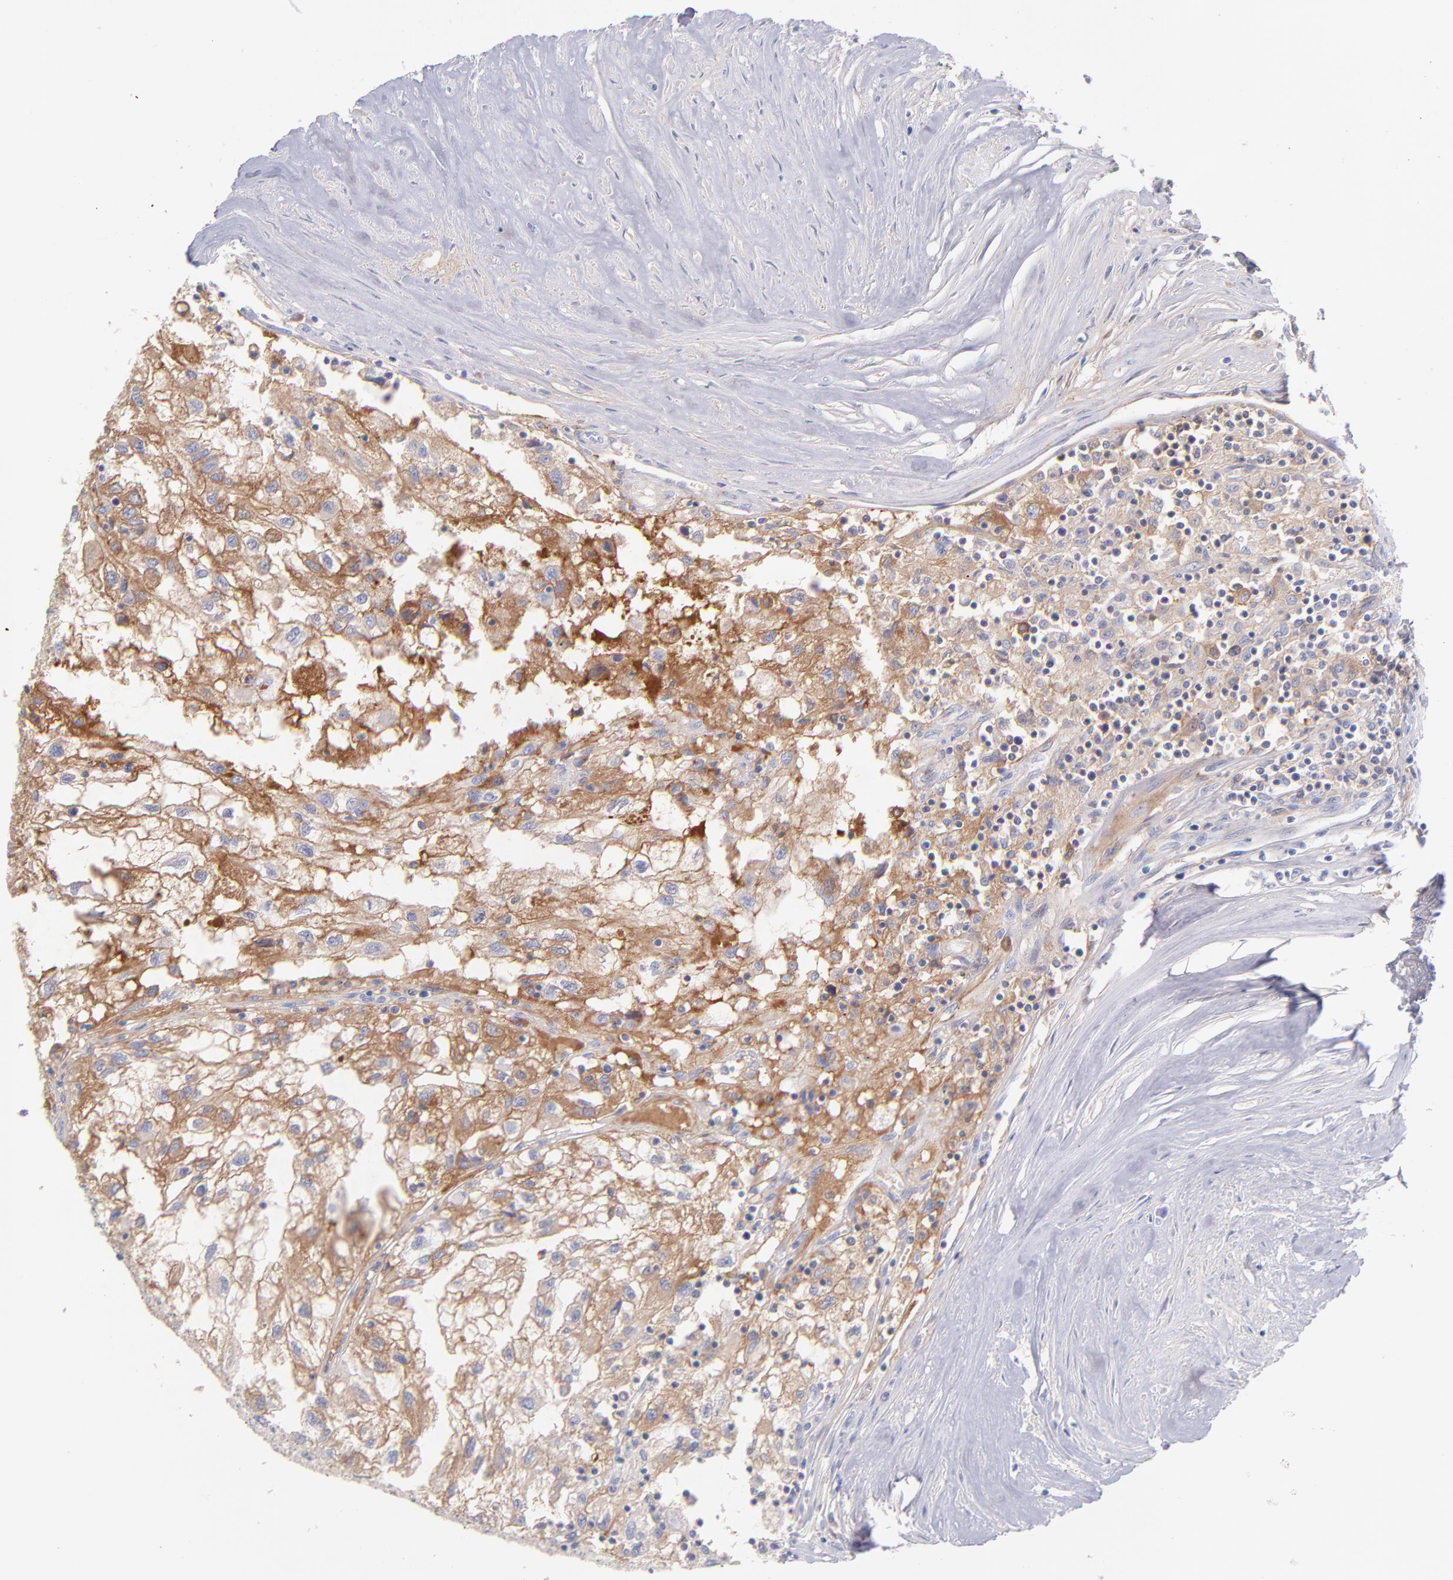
{"staining": {"intensity": "moderate", "quantity": ">75%", "location": "cytoplasmic/membranous"}, "tissue": "renal cancer", "cell_type": "Tumor cells", "image_type": "cancer", "snomed": [{"axis": "morphology", "description": "Normal tissue, NOS"}, {"axis": "morphology", "description": "Adenocarcinoma, NOS"}, {"axis": "topography", "description": "Kidney"}], "caption": "High-power microscopy captured an immunohistochemistry photomicrograph of renal adenocarcinoma, revealing moderate cytoplasmic/membranous expression in approximately >75% of tumor cells.", "gene": "HP", "patient": {"sex": "male", "age": 71}}